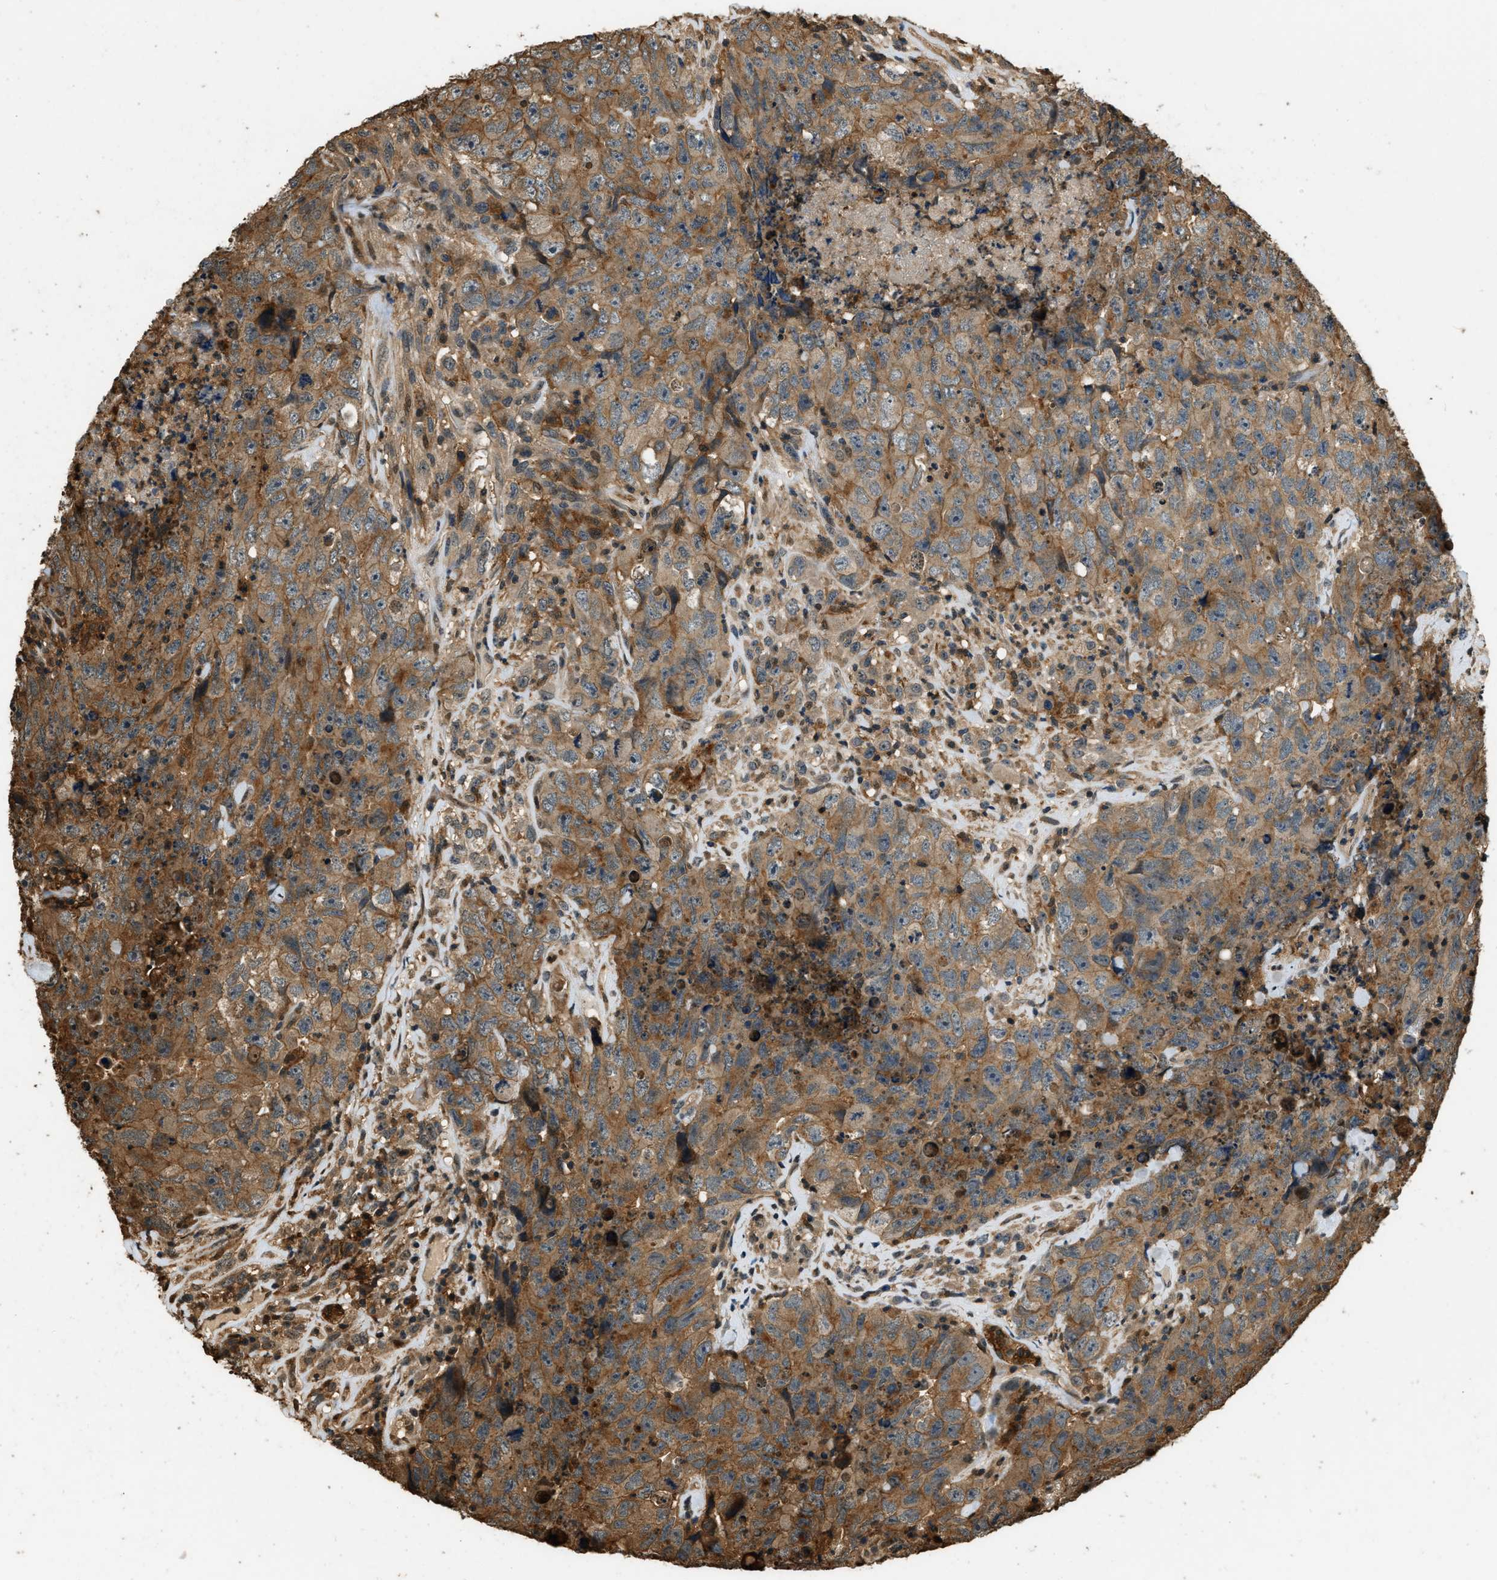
{"staining": {"intensity": "moderate", "quantity": ">75%", "location": "cytoplasmic/membranous"}, "tissue": "testis cancer", "cell_type": "Tumor cells", "image_type": "cancer", "snomed": [{"axis": "morphology", "description": "Carcinoma, Embryonal, NOS"}, {"axis": "topography", "description": "Testis"}], "caption": "Protein staining shows moderate cytoplasmic/membranous staining in approximately >75% of tumor cells in embryonal carcinoma (testis).", "gene": "RAP2A", "patient": {"sex": "male", "age": 32}}